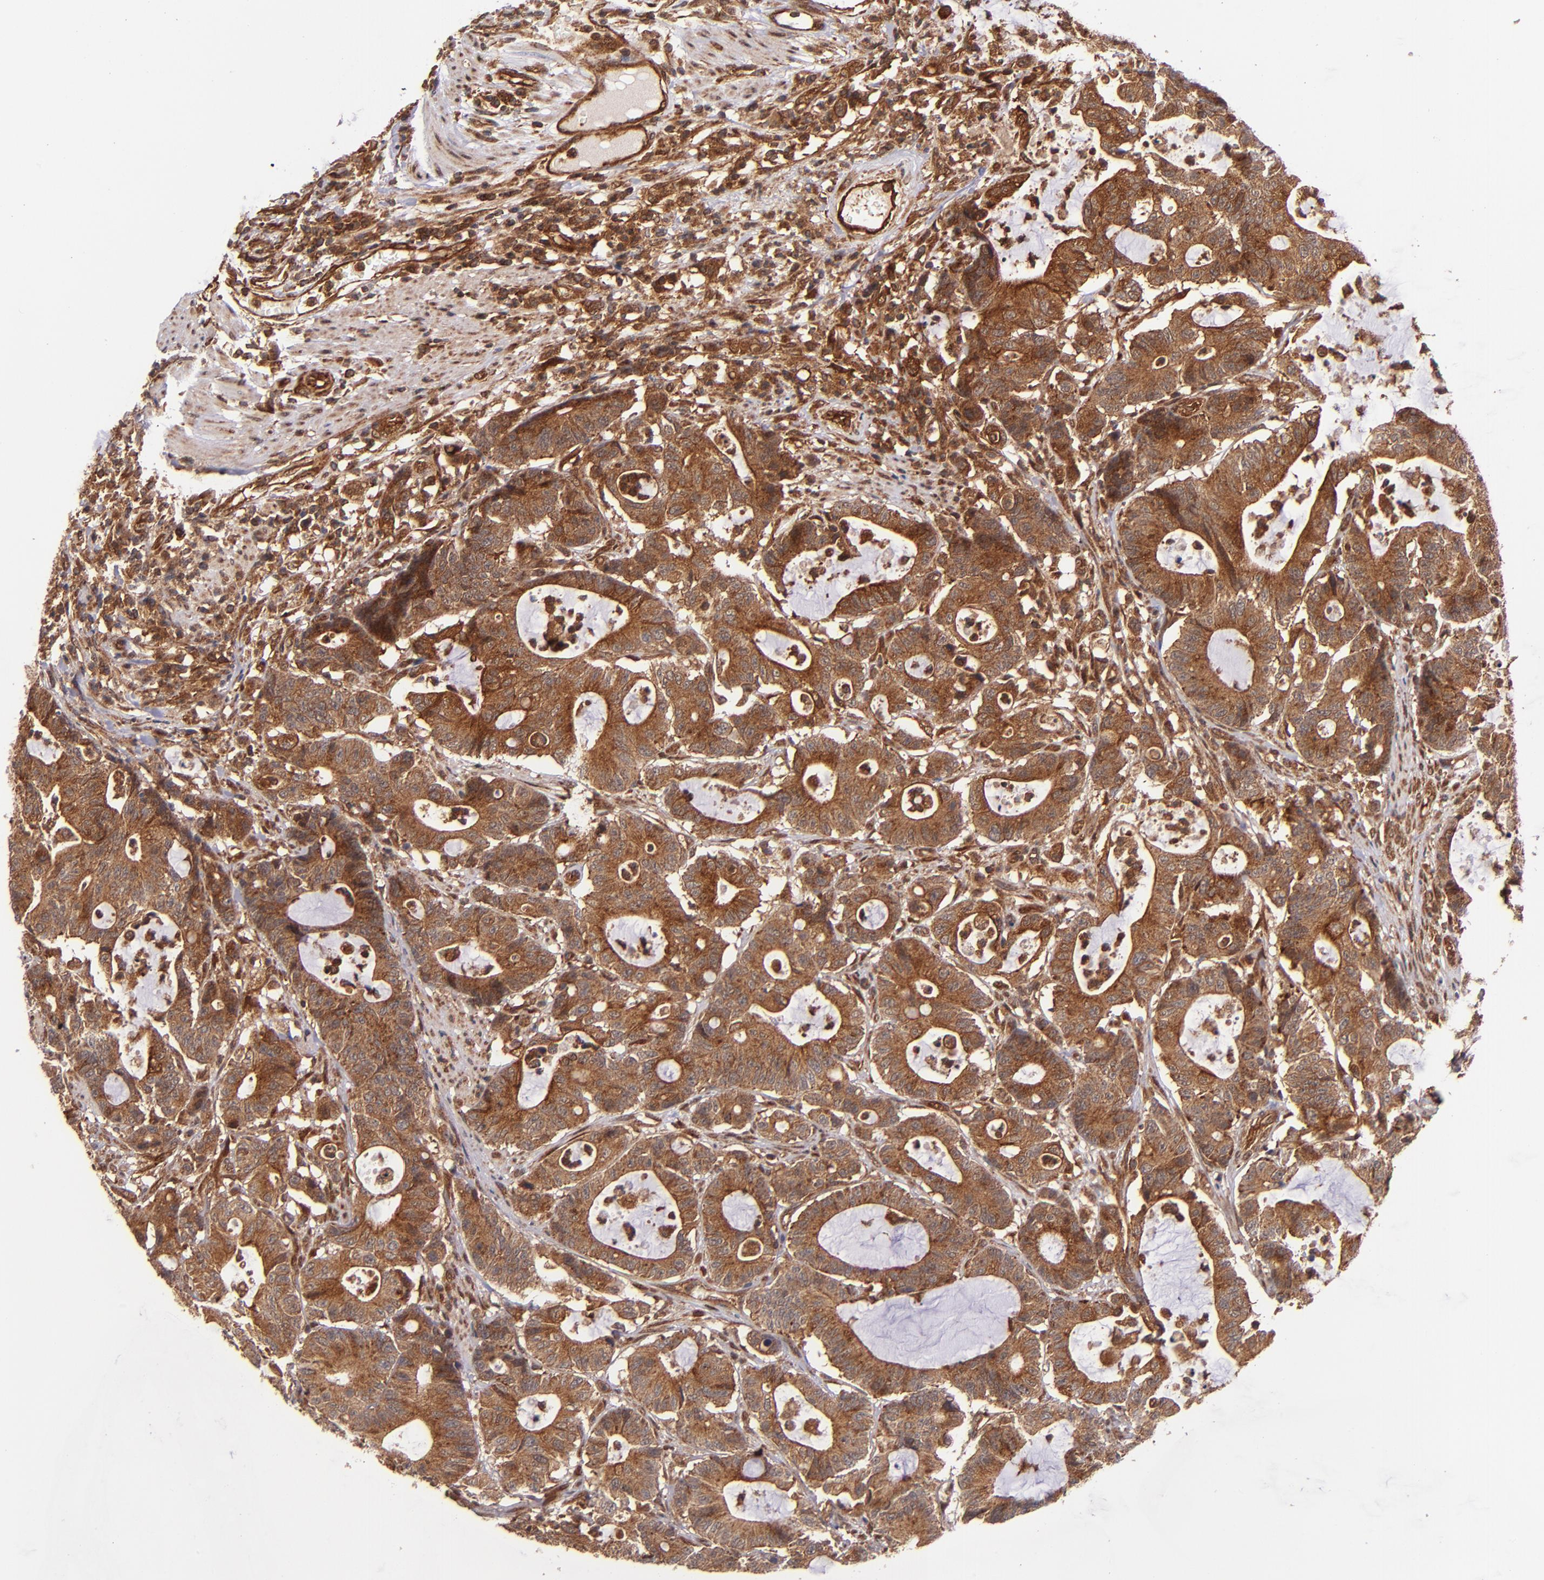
{"staining": {"intensity": "strong", "quantity": ">75%", "location": "cytoplasmic/membranous"}, "tissue": "colorectal cancer", "cell_type": "Tumor cells", "image_type": "cancer", "snomed": [{"axis": "morphology", "description": "Adenocarcinoma, NOS"}, {"axis": "topography", "description": "Colon"}], "caption": "Immunohistochemical staining of human colorectal cancer (adenocarcinoma) reveals high levels of strong cytoplasmic/membranous protein expression in approximately >75% of tumor cells.", "gene": "STX8", "patient": {"sex": "female", "age": 84}}